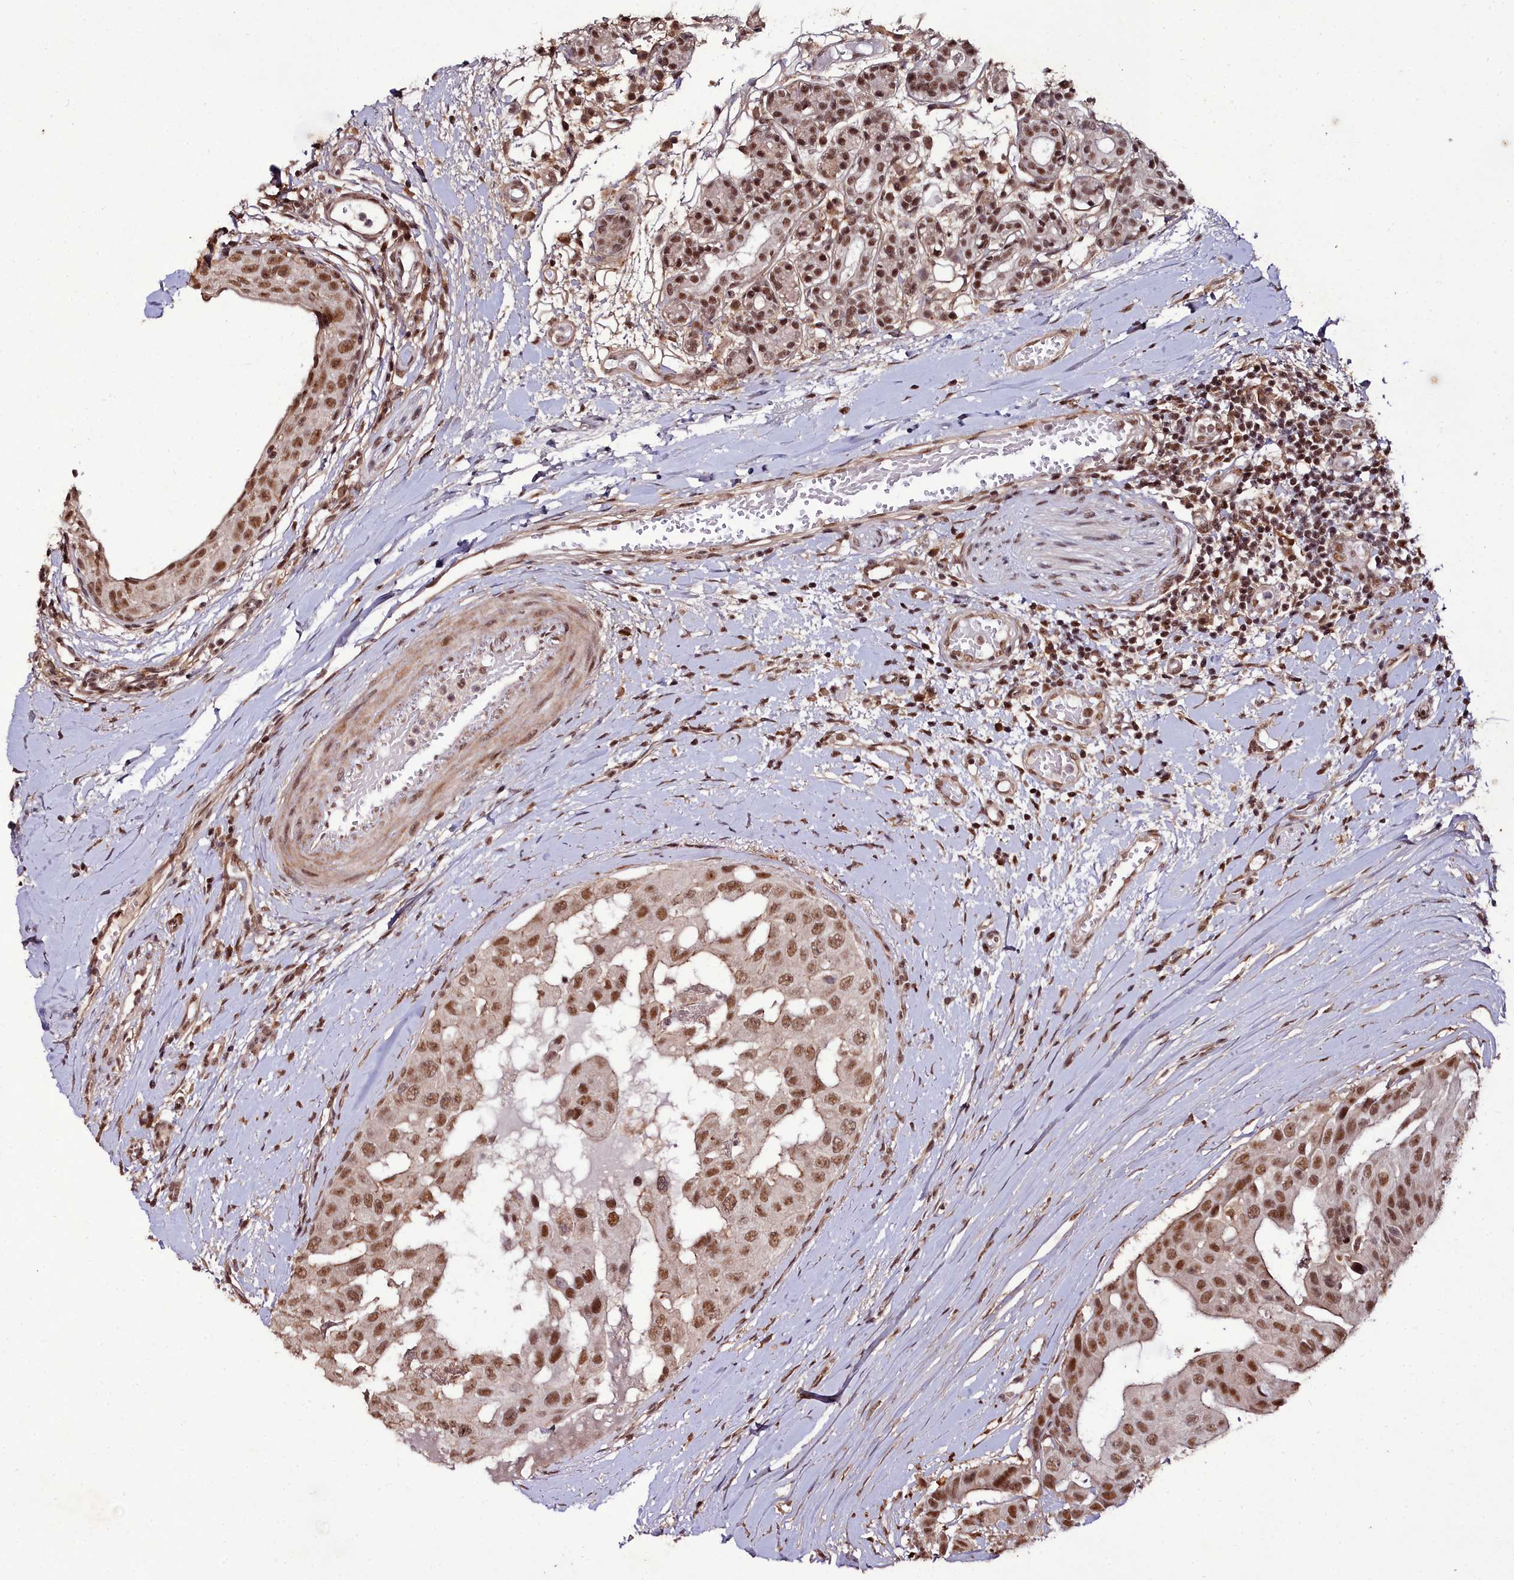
{"staining": {"intensity": "moderate", "quantity": ">75%", "location": "nuclear"}, "tissue": "head and neck cancer", "cell_type": "Tumor cells", "image_type": "cancer", "snomed": [{"axis": "morphology", "description": "Adenocarcinoma, NOS"}, {"axis": "morphology", "description": "Adenocarcinoma, metastatic, NOS"}, {"axis": "topography", "description": "Head-Neck"}], "caption": "Protein staining of head and neck cancer (metastatic adenocarcinoma) tissue displays moderate nuclear staining in approximately >75% of tumor cells. (Stains: DAB in brown, nuclei in blue, Microscopy: brightfield microscopy at high magnification).", "gene": "CXXC1", "patient": {"sex": "male", "age": 75}}